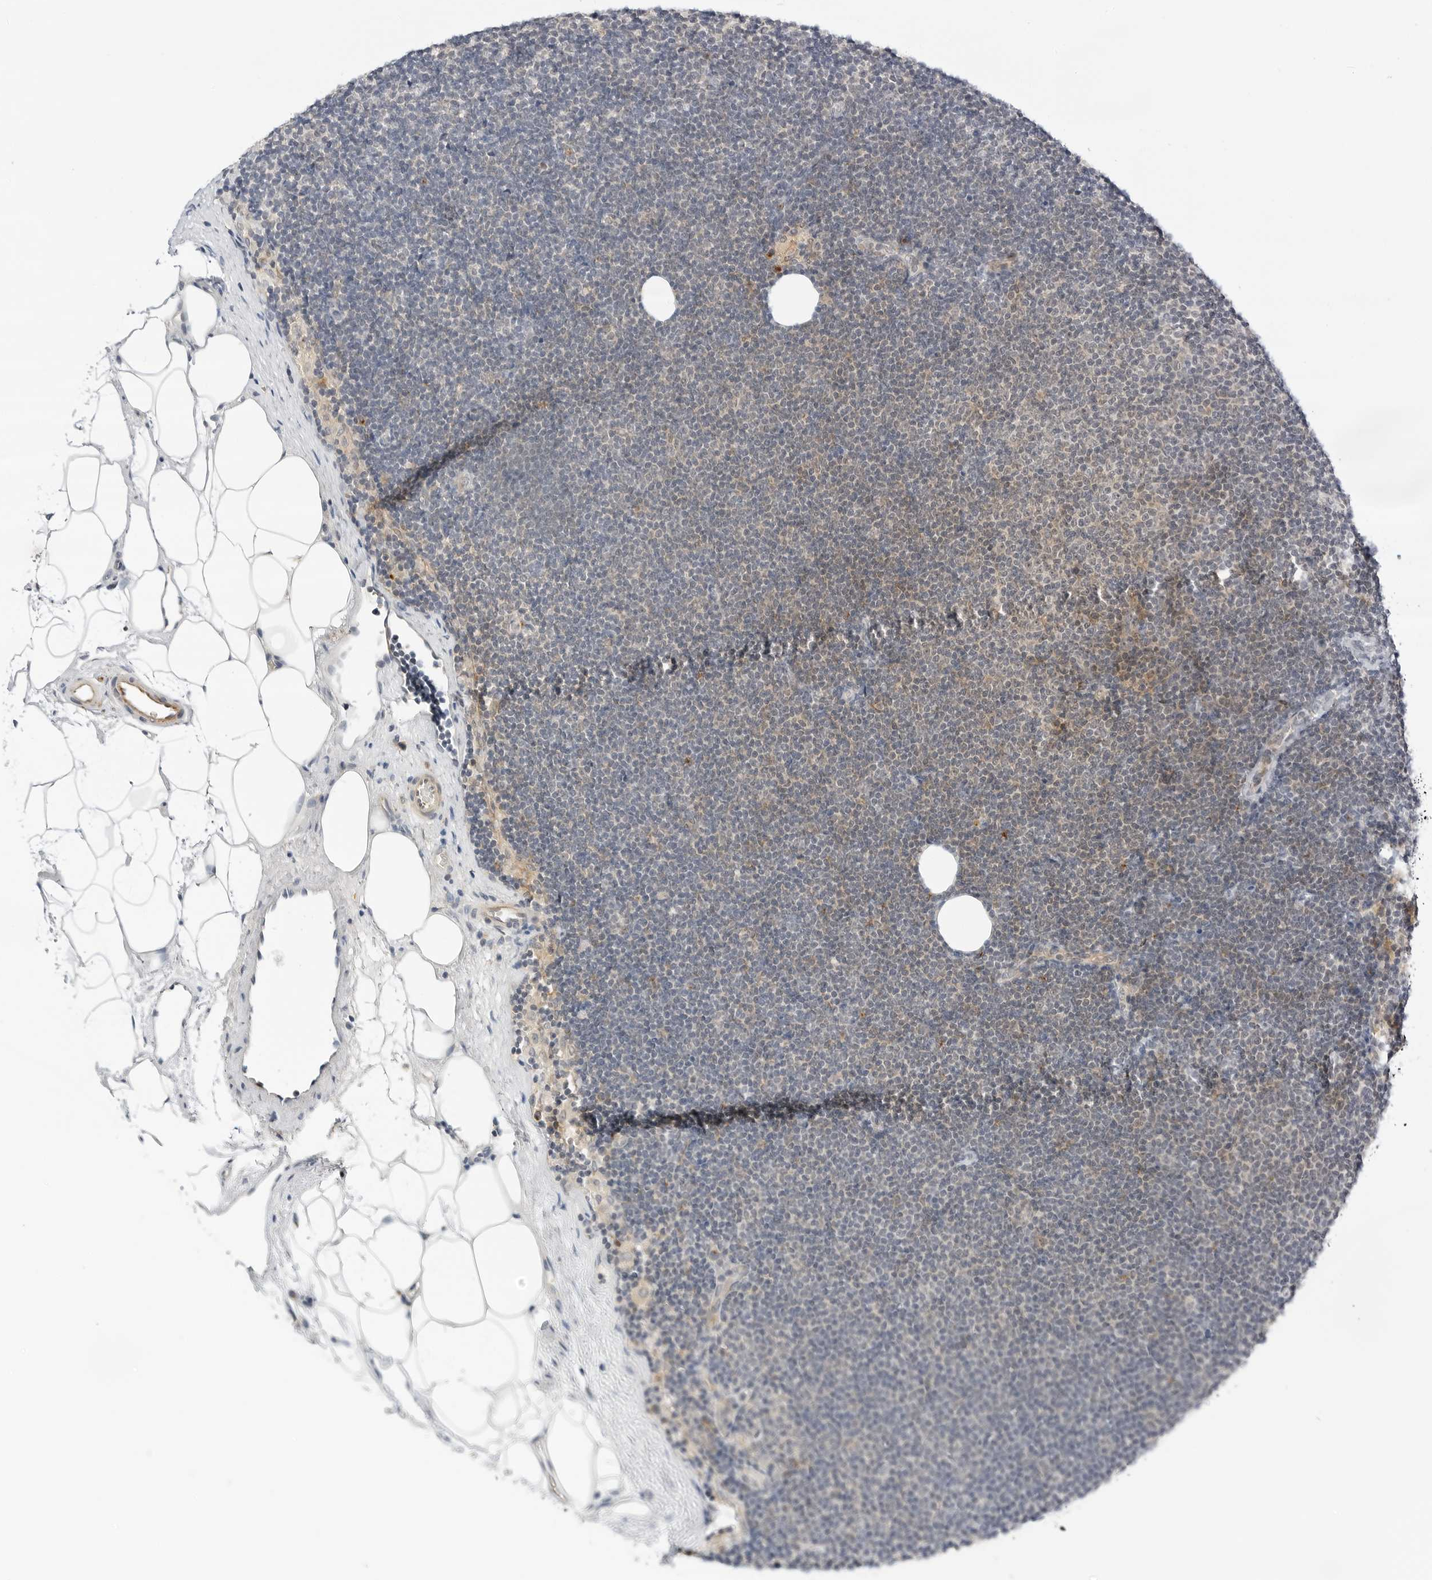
{"staining": {"intensity": "negative", "quantity": "none", "location": "none"}, "tissue": "lymphoma", "cell_type": "Tumor cells", "image_type": "cancer", "snomed": [{"axis": "morphology", "description": "Malignant lymphoma, non-Hodgkin's type, Low grade"}, {"axis": "topography", "description": "Lymph node"}], "caption": "IHC of human malignant lymphoma, non-Hodgkin's type (low-grade) exhibits no positivity in tumor cells.", "gene": "MAP2K5", "patient": {"sex": "female", "age": 53}}